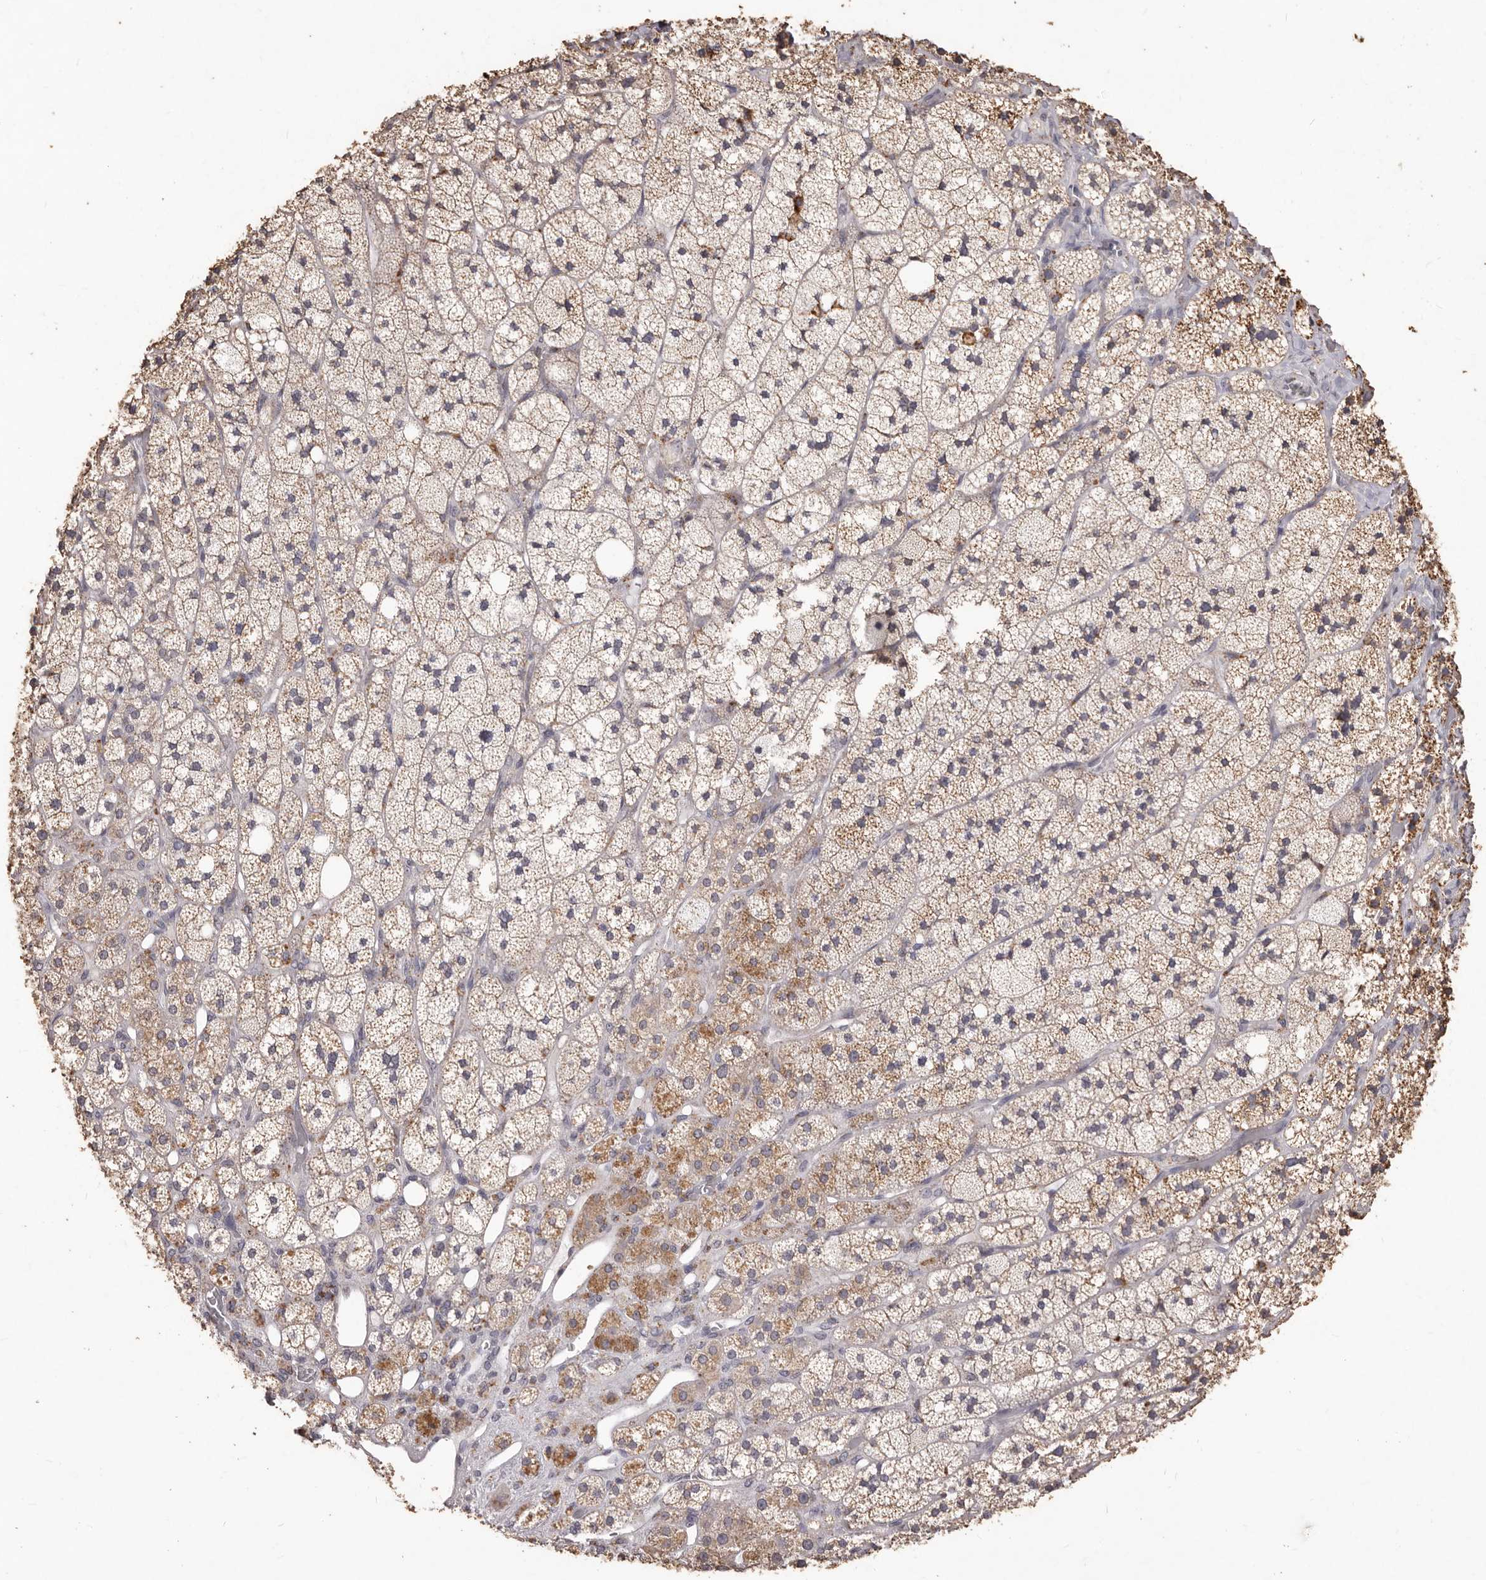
{"staining": {"intensity": "moderate", "quantity": "25%-75%", "location": "cytoplasmic/membranous"}, "tissue": "adrenal gland", "cell_type": "Glandular cells", "image_type": "normal", "snomed": [{"axis": "morphology", "description": "Normal tissue, NOS"}, {"axis": "topography", "description": "Adrenal gland"}], "caption": "IHC photomicrograph of normal human adrenal gland stained for a protein (brown), which displays medium levels of moderate cytoplasmic/membranous expression in approximately 25%-75% of glandular cells.", "gene": "PRSS27", "patient": {"sex": "male", "age": 61}}